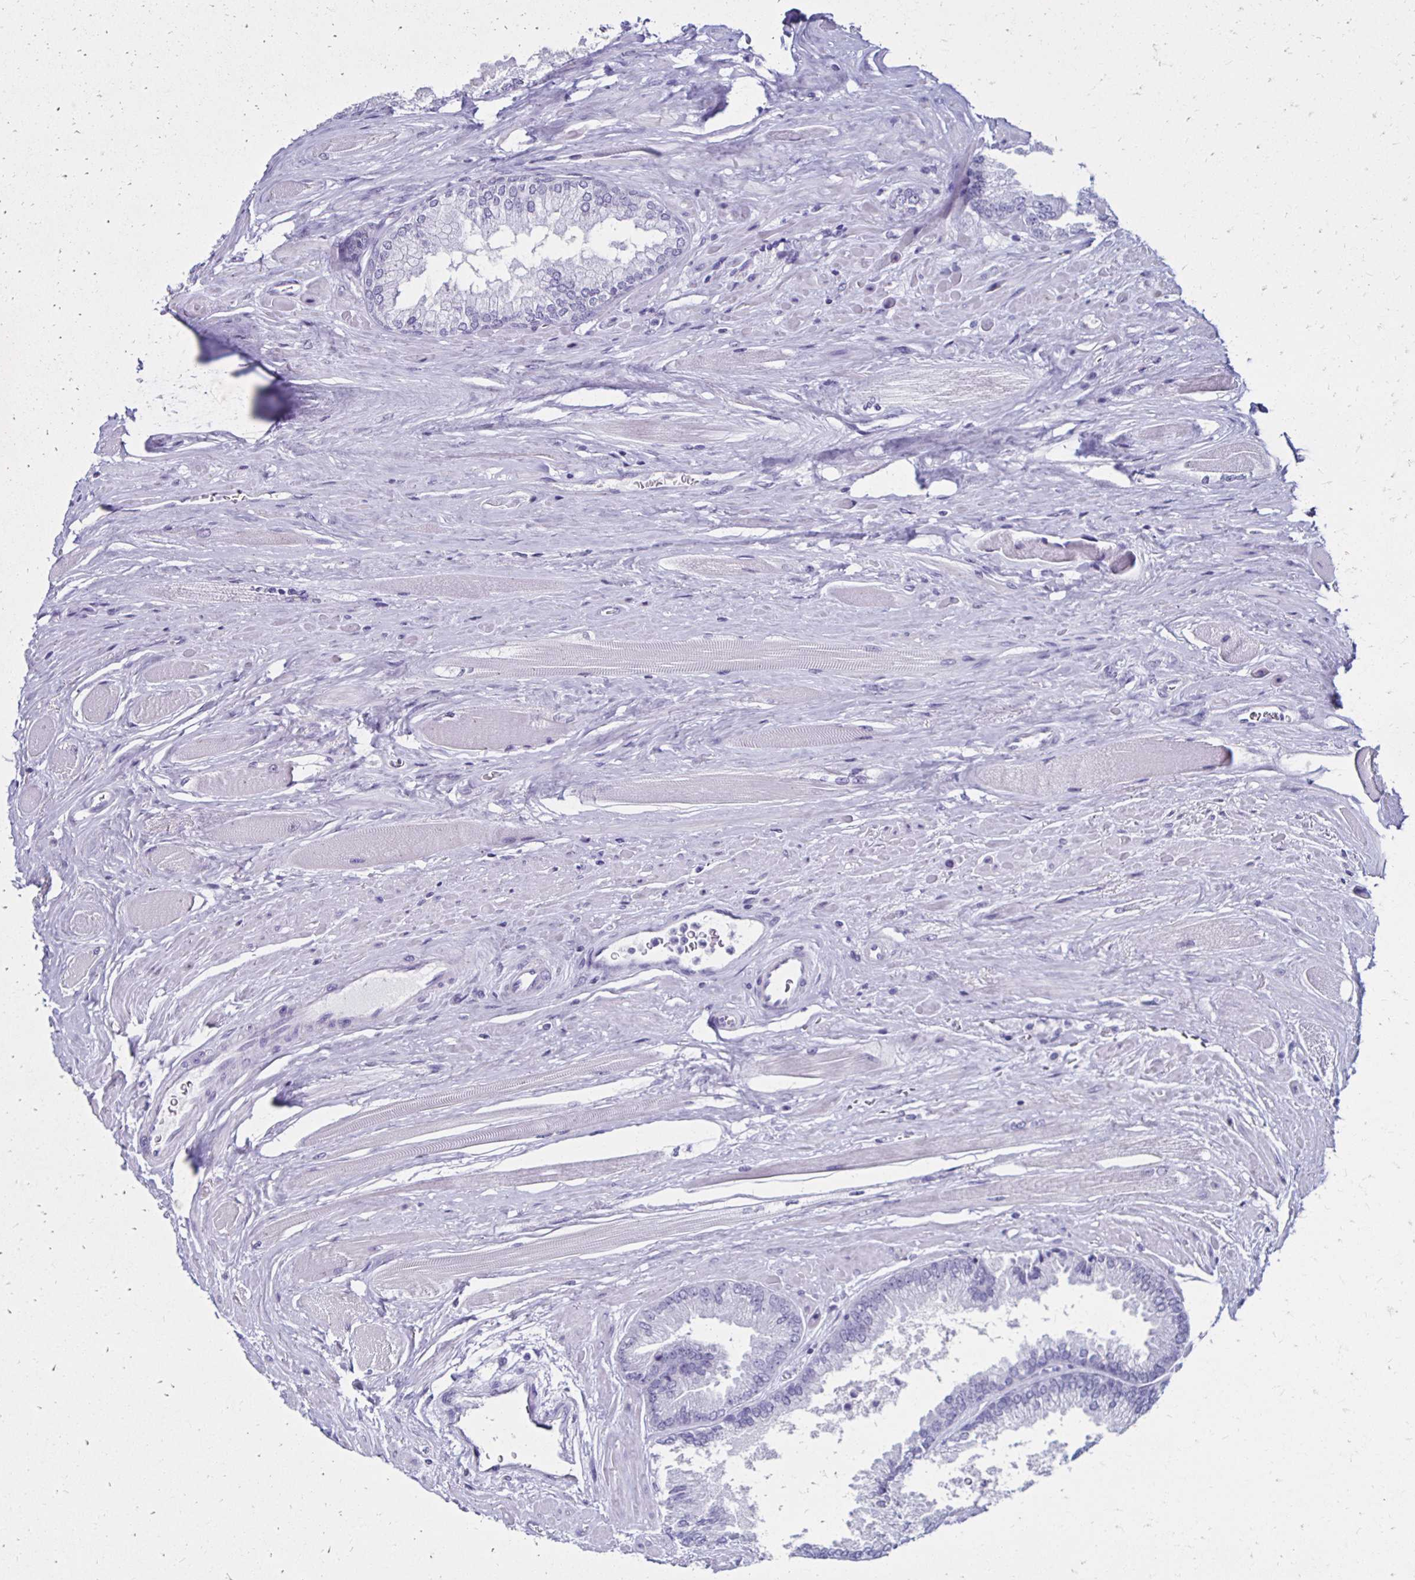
{"staining": {"intensity": "negative", "quantity": "none", "location": "none"}, "tissue": "prostate cancer", "cell_type": "Tumor cells", "image_type": "cancer", "snomed": [{"axis": "morphology", "description": "Adenocarcinoma, Low grade"}, {"axis": "topography", "description": "Prostate"}], "caption": "Immunohistochemical staining of prostate cancer reveals no significant expression in tumor cells. Nuclei are stained in blue.", "gene": "CST5", "patient": {"sex": "male", "age": 67}}